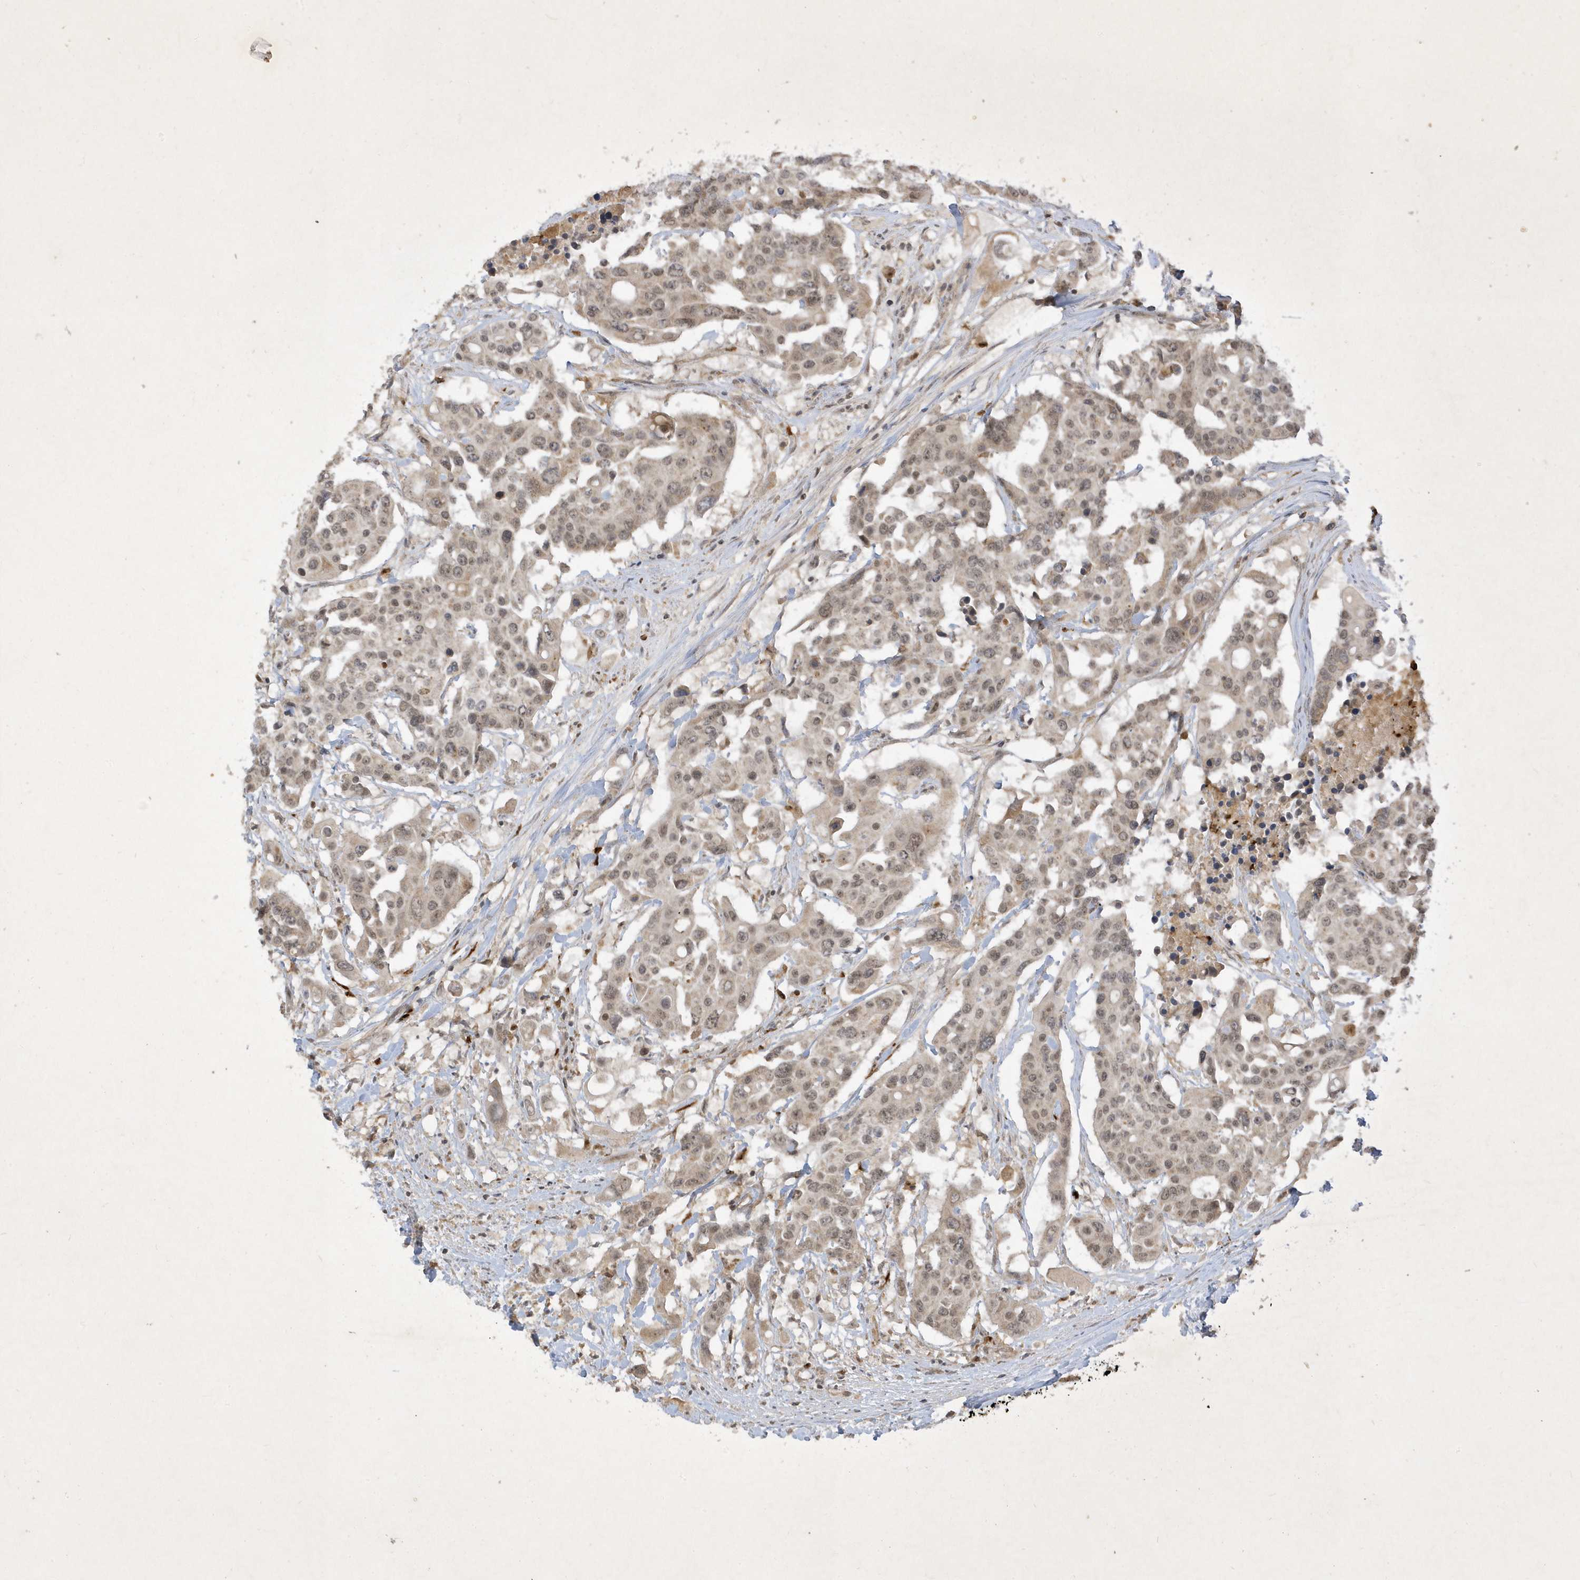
{"staining": {"intensity": "weak", "quantity": "25%-75%", "location": "nuclear"}, "tissue": "colorectal cancer", "cell_type": "Tumor cells", "image_type": "cancer", "snomed": [{"axis": "morphology", "description": "Adenocarcinoma, NOS"}, {"axis": "topography", "description": "Colon"}], "caption": "Immunohistochemical staining of human colorectal cancer displays weak nuclear protein positivity in about 25%-75% of tumor cells. The protein is stained brown, and the nuclei are stained in blue (DAB IHC with brightfield microscopy, high magnification).", "gene": "ZNF213", "patient": {"sex": "male", "age": 77}}